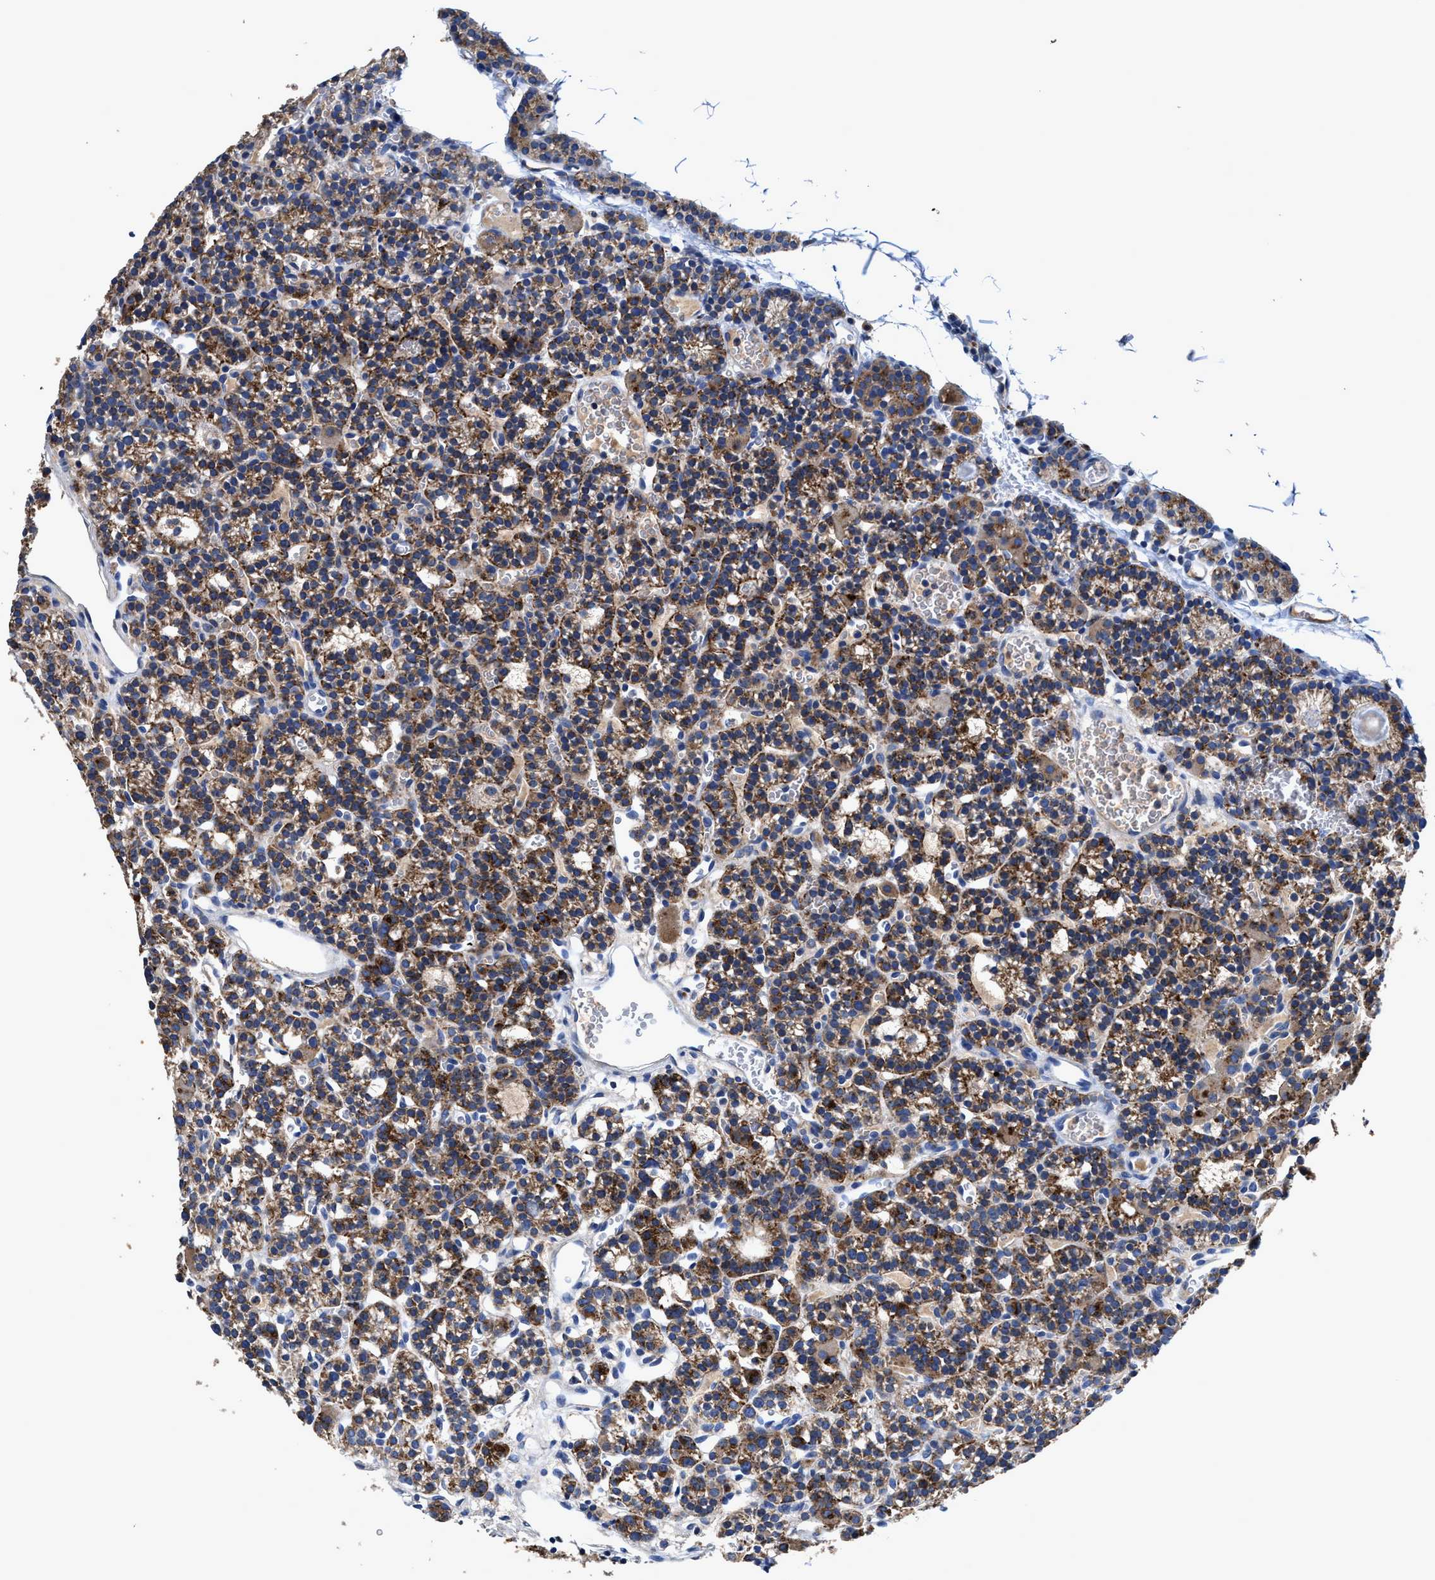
{"staining": {"intensity": "moderate", "quantity": ">75%", "location": "cytoplasmic/membranous"}, "tissue": "parathyroid gland", "cell_type": "Glandular cells", "image_type": "normal", "snomed": [{"axis": "morphology", "description": "Normal tissue, NOS"}, {"axis": "morphology", "description": "Adenoma, NOS"}, {"axis": "topography", "description": "Parathyroid gland"}], "caption": "Protein expression analysis of benign parathyroid gland reveals moderate cytoplasmic/membranous expression in about >75% of glandular cells.", "gene": "UBR4", "patient": {"sex": "female", "age": 58}}